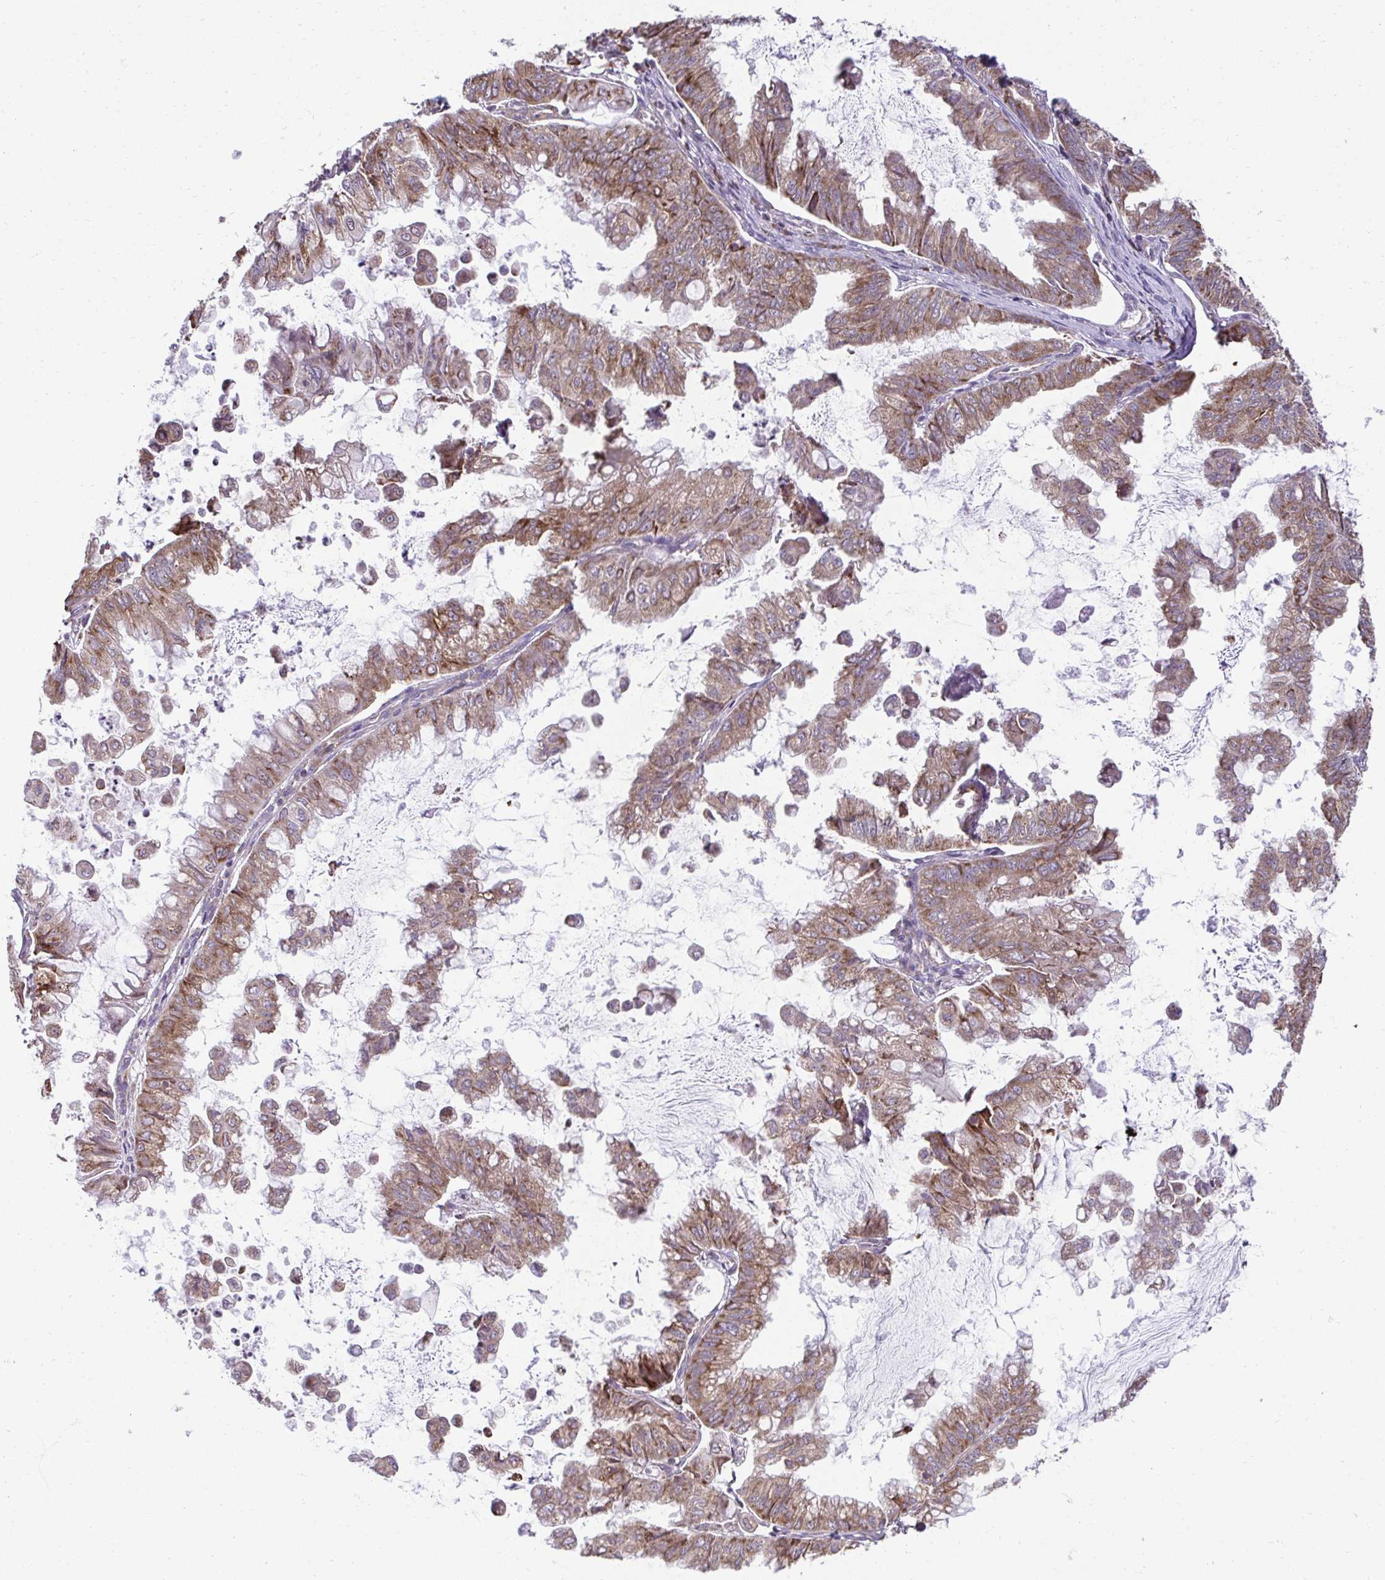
{"staining": {"intensity": "moderate", "quantity": ">75%", "location": "cytoplasmic/membranous"}, "tissue": "stomach cancer", "cell_type": "Tumor cells", "image_type": "cancer", "snomed": [{"axis": "morphology", "description": "Adenocarcinoma, NOS"}, {"axis": "topography", "description": "Stomach, upper"}], "caption": "Immunohistochemistry histopathology image of neoplastic tissue: human stomach adenocarcinoma stained using IHC reveals medium levels of moderate protein expression localized specifically in the cytoplasmic/membranous of tumor cells, appearing as a cytoplasmic/membranous brown color.", "gene": "RPS7", "patient": {"sex": "male", "age": 80}}